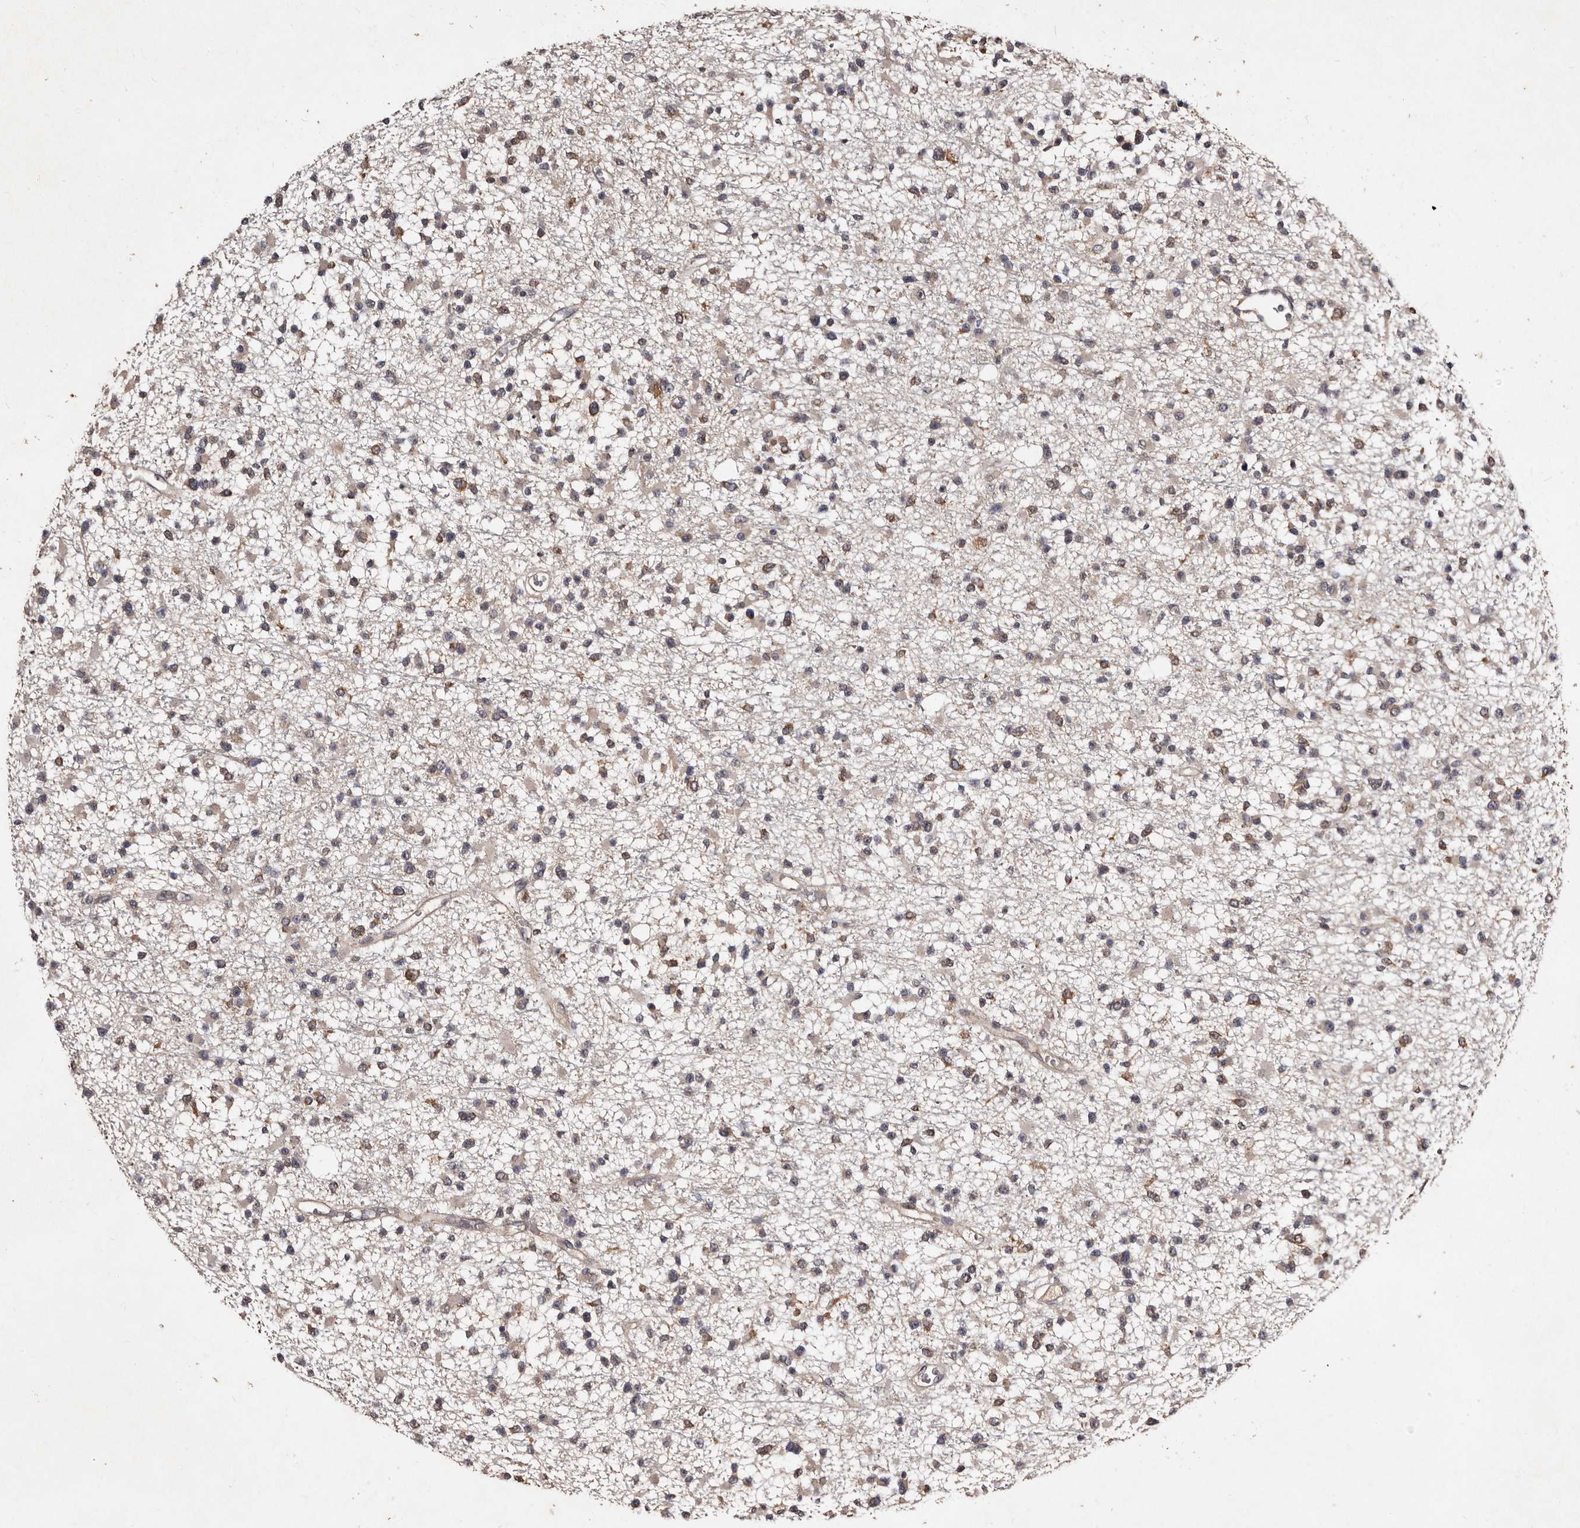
{"staining": {"intensity": "weak", "quantity": ">75%", "location": "cytoplasmic/membranous"}, "tissue": "glioma", "cell_type": "Tumor cells", "image_type": "cancer", "snomed": [{"axis": "morphology", "description": "Glioma, malignant, Low grade"}, {"axis": "topography", "description": "Brain"}], "caption": "Tumor cells display weak cytoplasmic/membranous positivity in about >75% of cells in glioma. The protein of interest is stained brown, and the nuclei are stained in blue (DAB (3,3'-diaminobenzidine) IHC with brightfield microscopy, high magnification).", "gene": "MKRN3", "patient": {"sex": "female", "age": 22}}